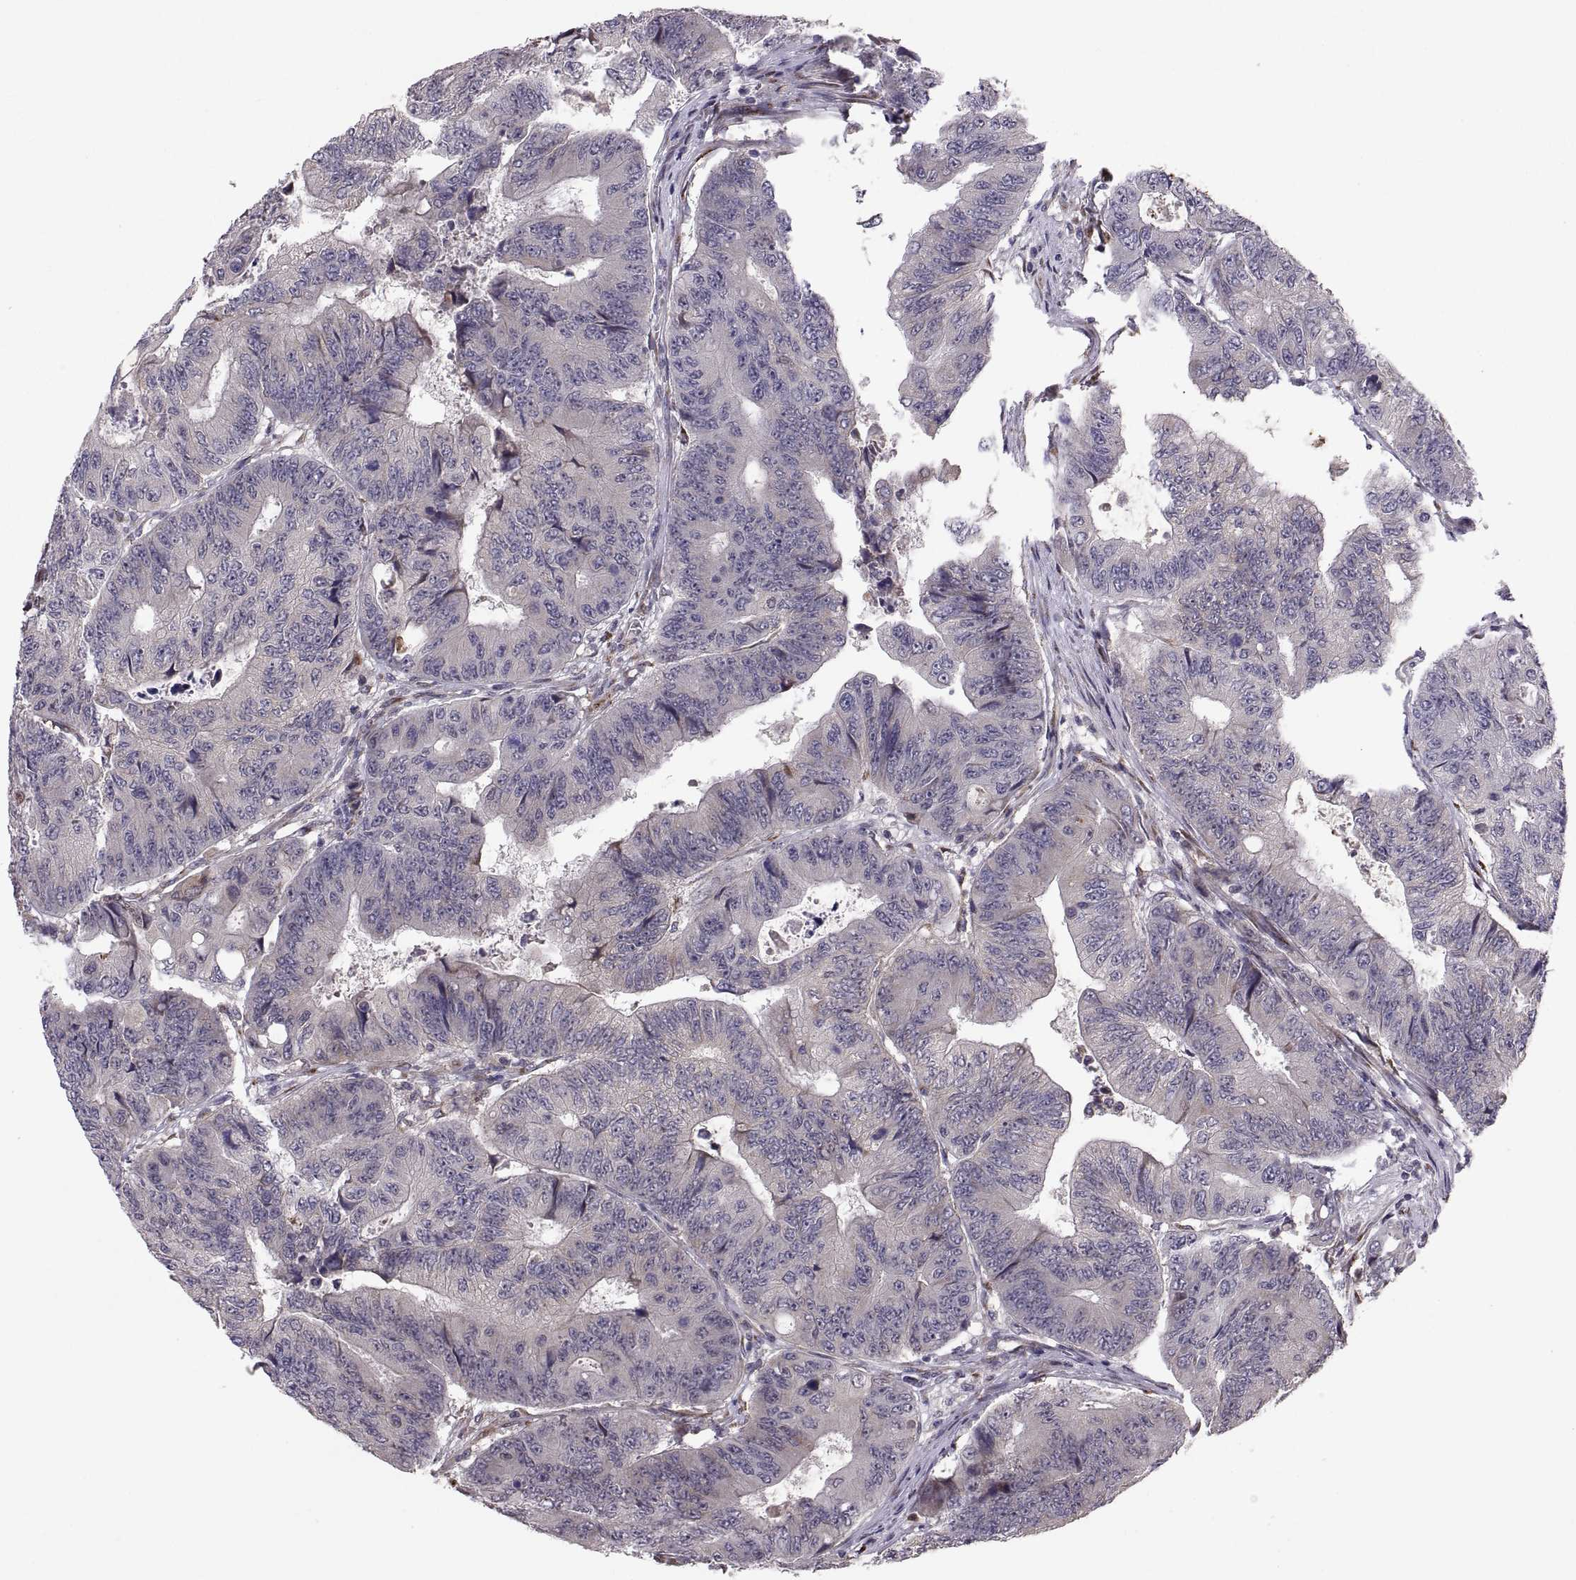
{"staining": {"intensity": "negative", "quantity": "none", "location": "none"}, "tissue": "colorectal cancer", "cell_type": "Tumor cells", "image_type": "cancer", "snomed": [{"axis": "morphology", "description": "Adenocarcinoma, NOS"}, {"axis": "topography", "description": "Colon"}], "caption": "Photomicrograph shows no protein positivity in tumor cells of colorectal cancer tissue.", "gene": "TESC", "patient": {"sex": "female", "age": 48}}